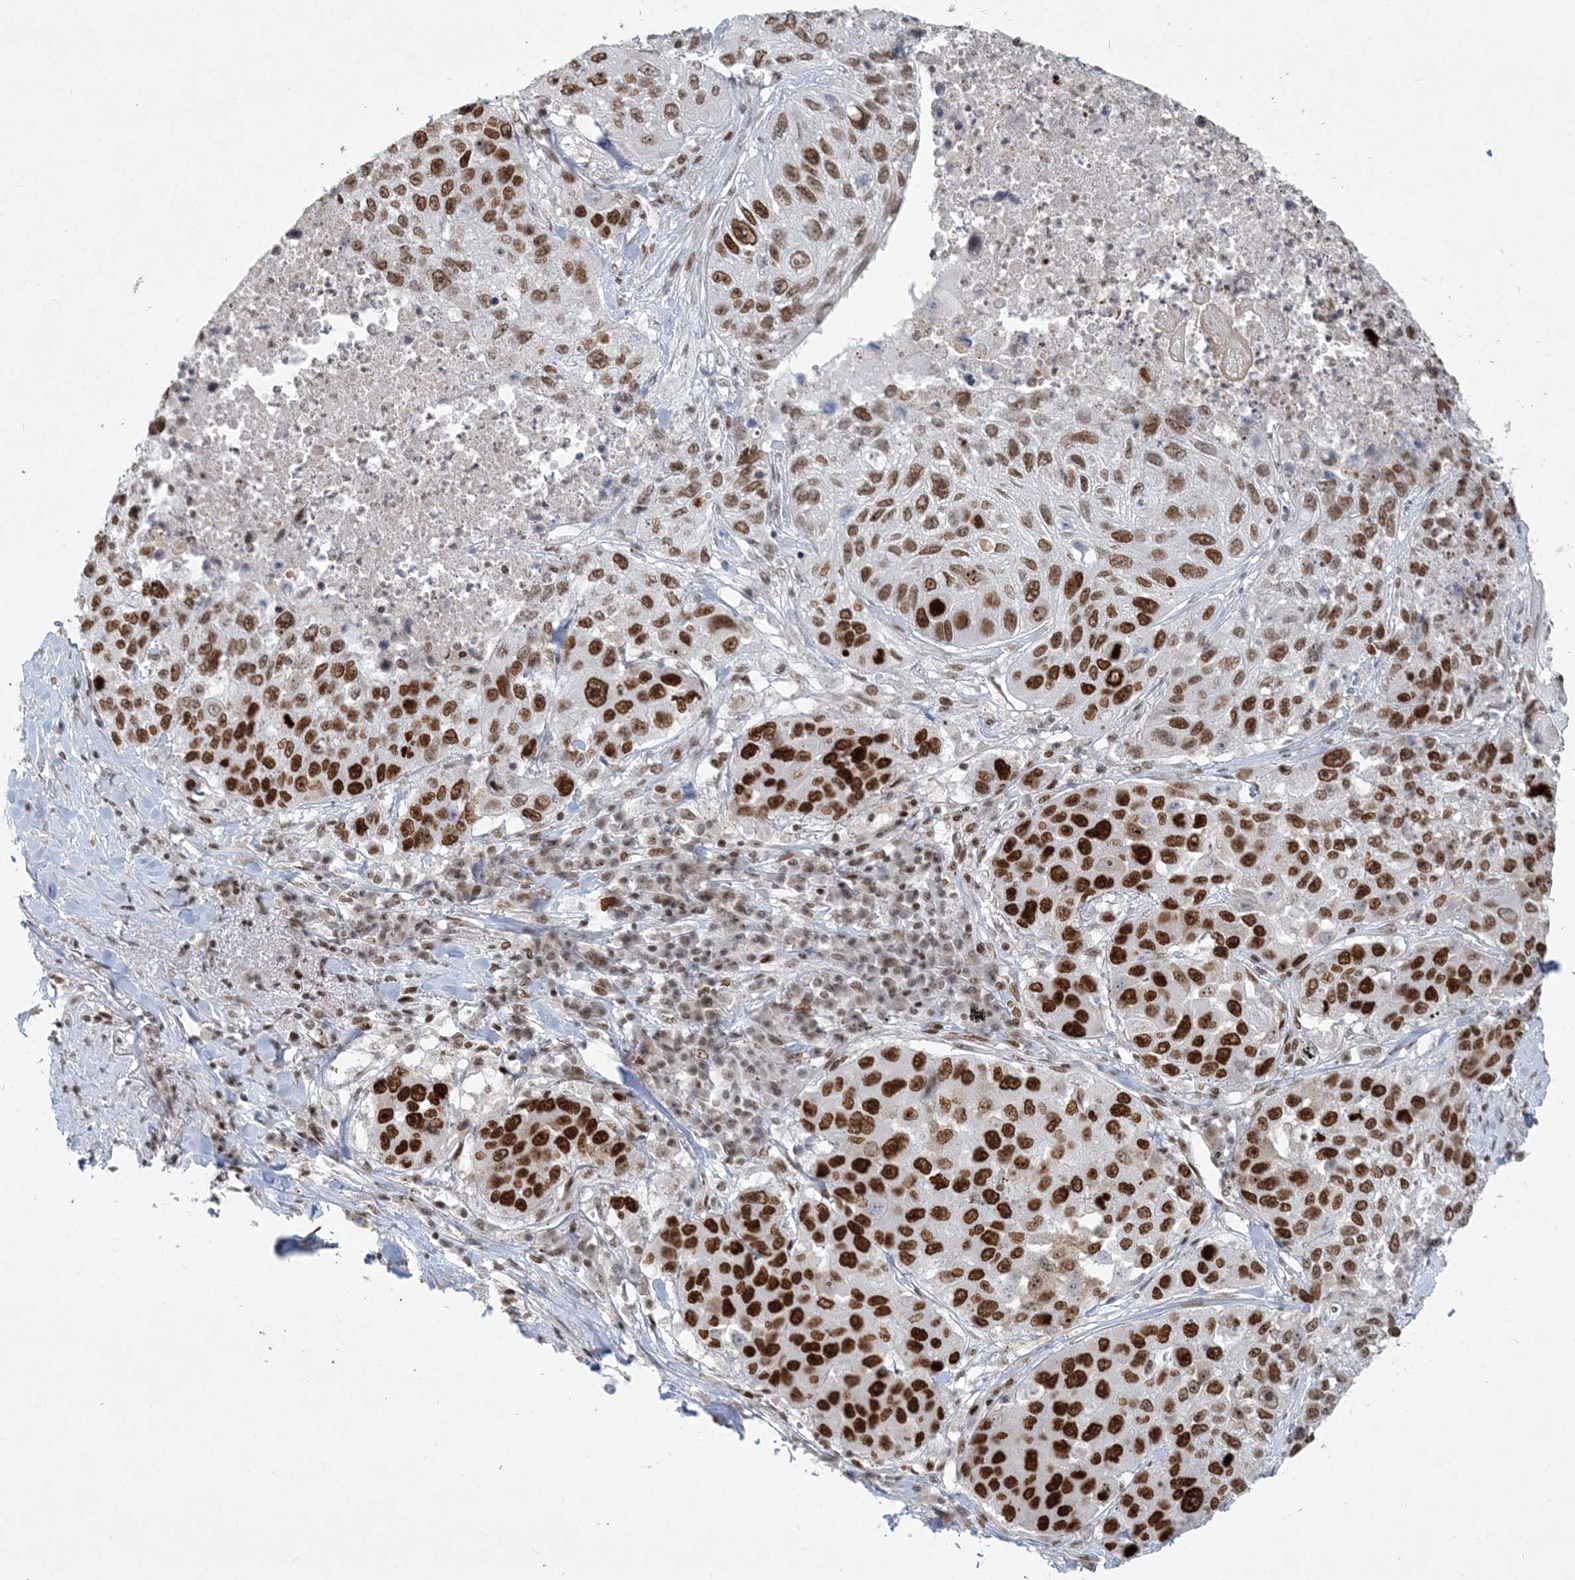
{"staining": {"intensity": "strong", "quantity": ">75%", "location": "nuclear"}, "tissue": "lung cancer", "cell_type": "Tumor cells", "image_type": "cancer", "snomed": [{"axis": "morphology", "description": "Squamous cell carcinoma, NOS"}, {"axis": "topography", "description": "Lung"}], "caption": "Human squamous cell carcinoma (lung) stained for a protein (brown) exhibits strong nuclear positive expression in approximately >75% of tumor cells.", "gene": "BAZ1B", "patient": {"sex": "male", "age": 61}}